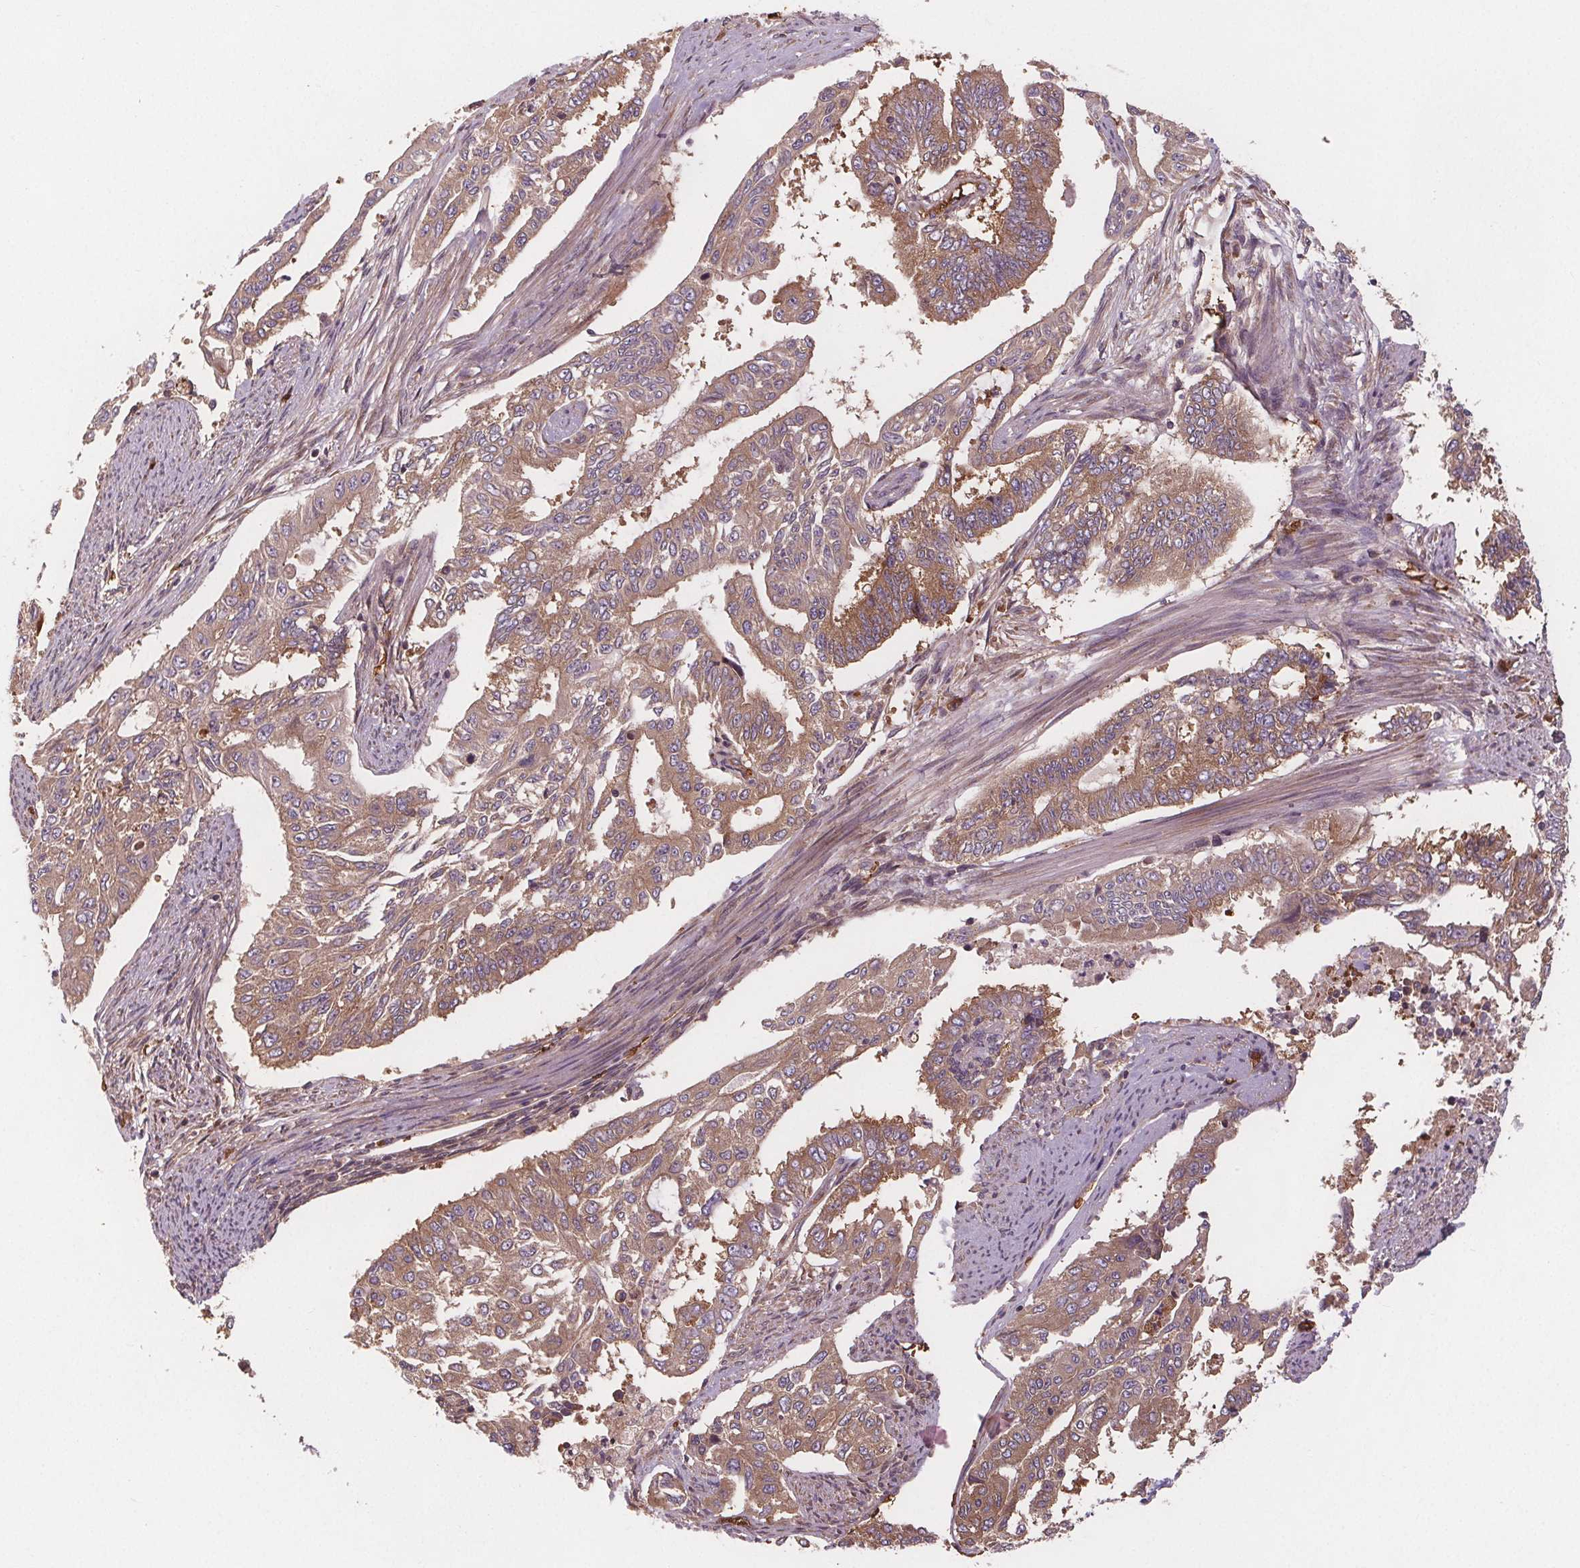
{"staining": {"intensity": "moderate", "quantity": ">75%", "location": "cytoplasmic/membranous"}, "tissue": "endometrial cancer", "cell_type": "Tumor cells", "image_type": "cancer", "snomed": [{"axis": "morphology", "description": "Adenocarcinoma, NOS"}, {"axis": "topography", "description": "Uterus"}], "caption": "Immunohistochemical staining of human endometrial adenocarcinoma exhibits medium levels of moderate cytoplasmic/membranous positivity in about >75% of tumor cells. The staining is performed using DAB (3,3'-diaminobenzidine) brown chromogen to label protein expression. The nuclei are counter-stained blue using hematoxylin.", "gene": "EIF3D", "patient": {"sex": "female", "age": 59}}